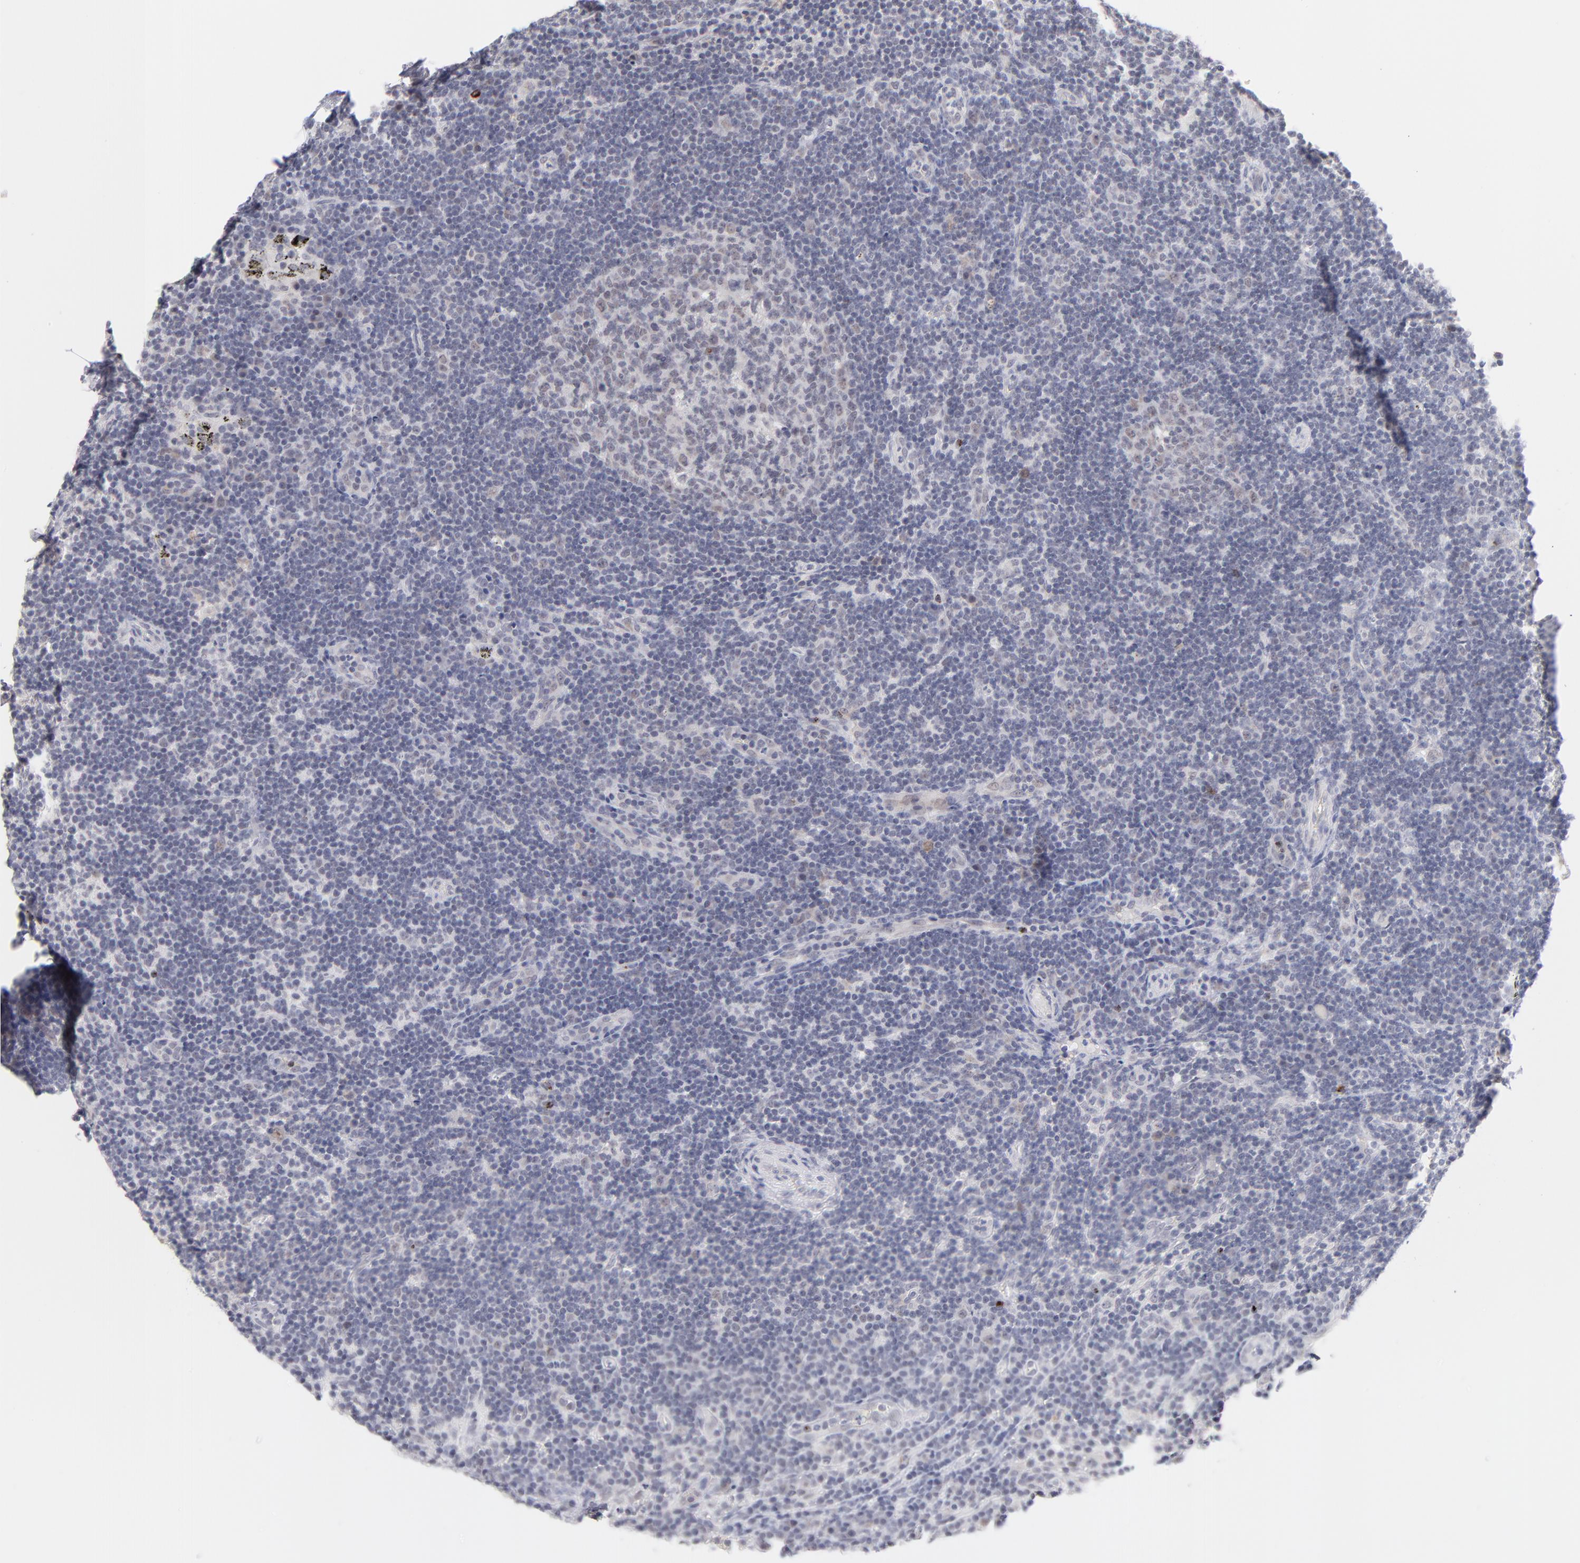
{"staining": {"intensity": "negative", "quantity": "none", "location": "none"}, "tissue": "lymph node", "cell_type": "Germinal center cells", "image_type": "normal", "snomed": [{"axis": "morphology", "description": "Normal tissue, NOS"}, {"axis": "morphology", "description": "Squamous cell carcinoma, metastatic, NOS"}, {"axis": "topography", "description": "Lymph node"}], "caption": "This is an immunohistochemistry (IHC) image of normal human lymph node. There is no expression in germinal center cells.", "gene": "WSB1", "patient": {"sex": "female", "age": 53}}